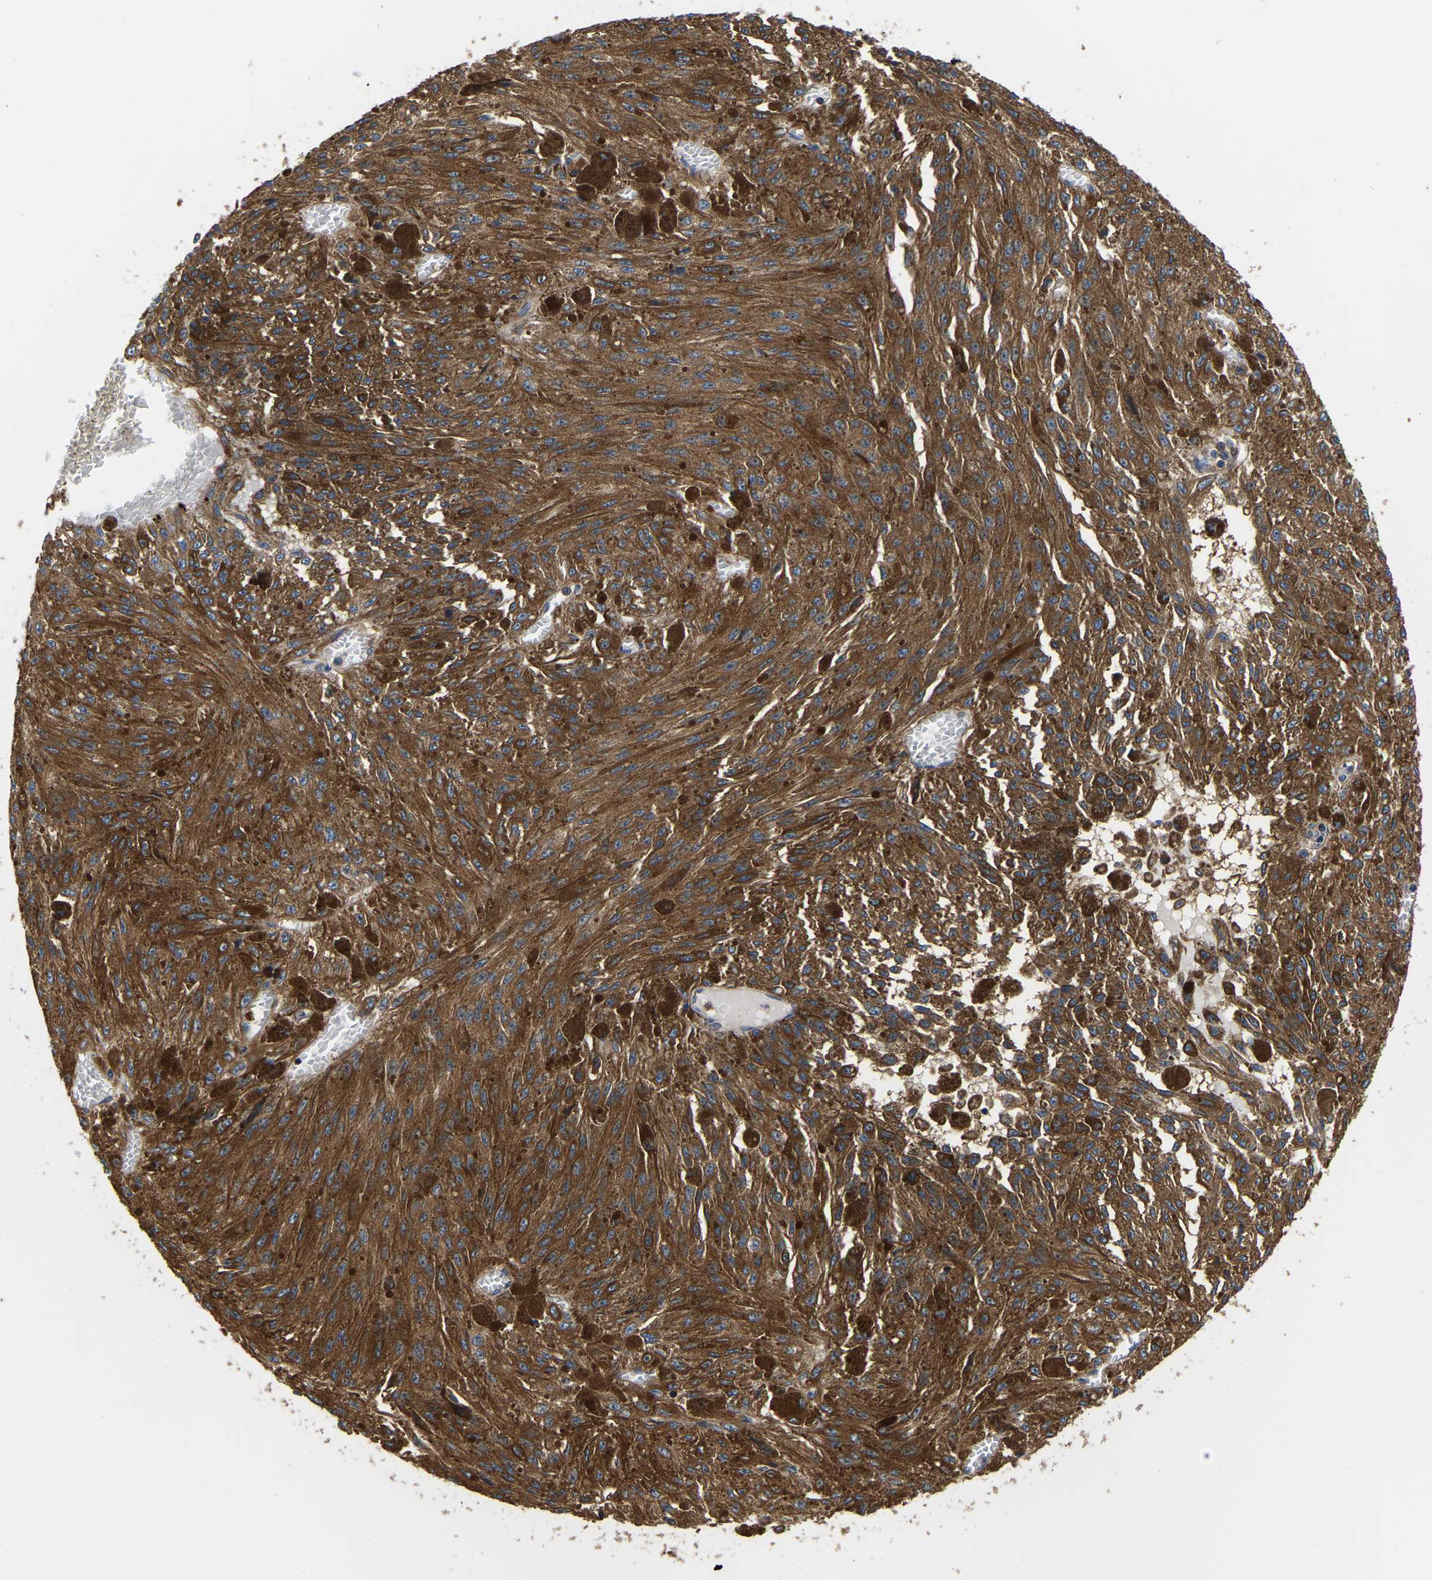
{"staining": {"intensity": "moderate", "quantity": ">75%", "location": "cytoplasmic/membranous"}, "tissue": "melanoma", "cell_type": "Tumor cells", "image_type": "cancer", "snomed": [{"axis": "morphology", "description": "Malignant melanoma, NOS"}, {"axis": "topography", "description": "Other"}], "caption": "Human melanoma stained with a brown dye exhibits moderate cytoplasmic/membranous positive expression in approximately >75% of tumor cells.", "gene": "GARS1", "patient": {"sex": "male", "age": 79}}